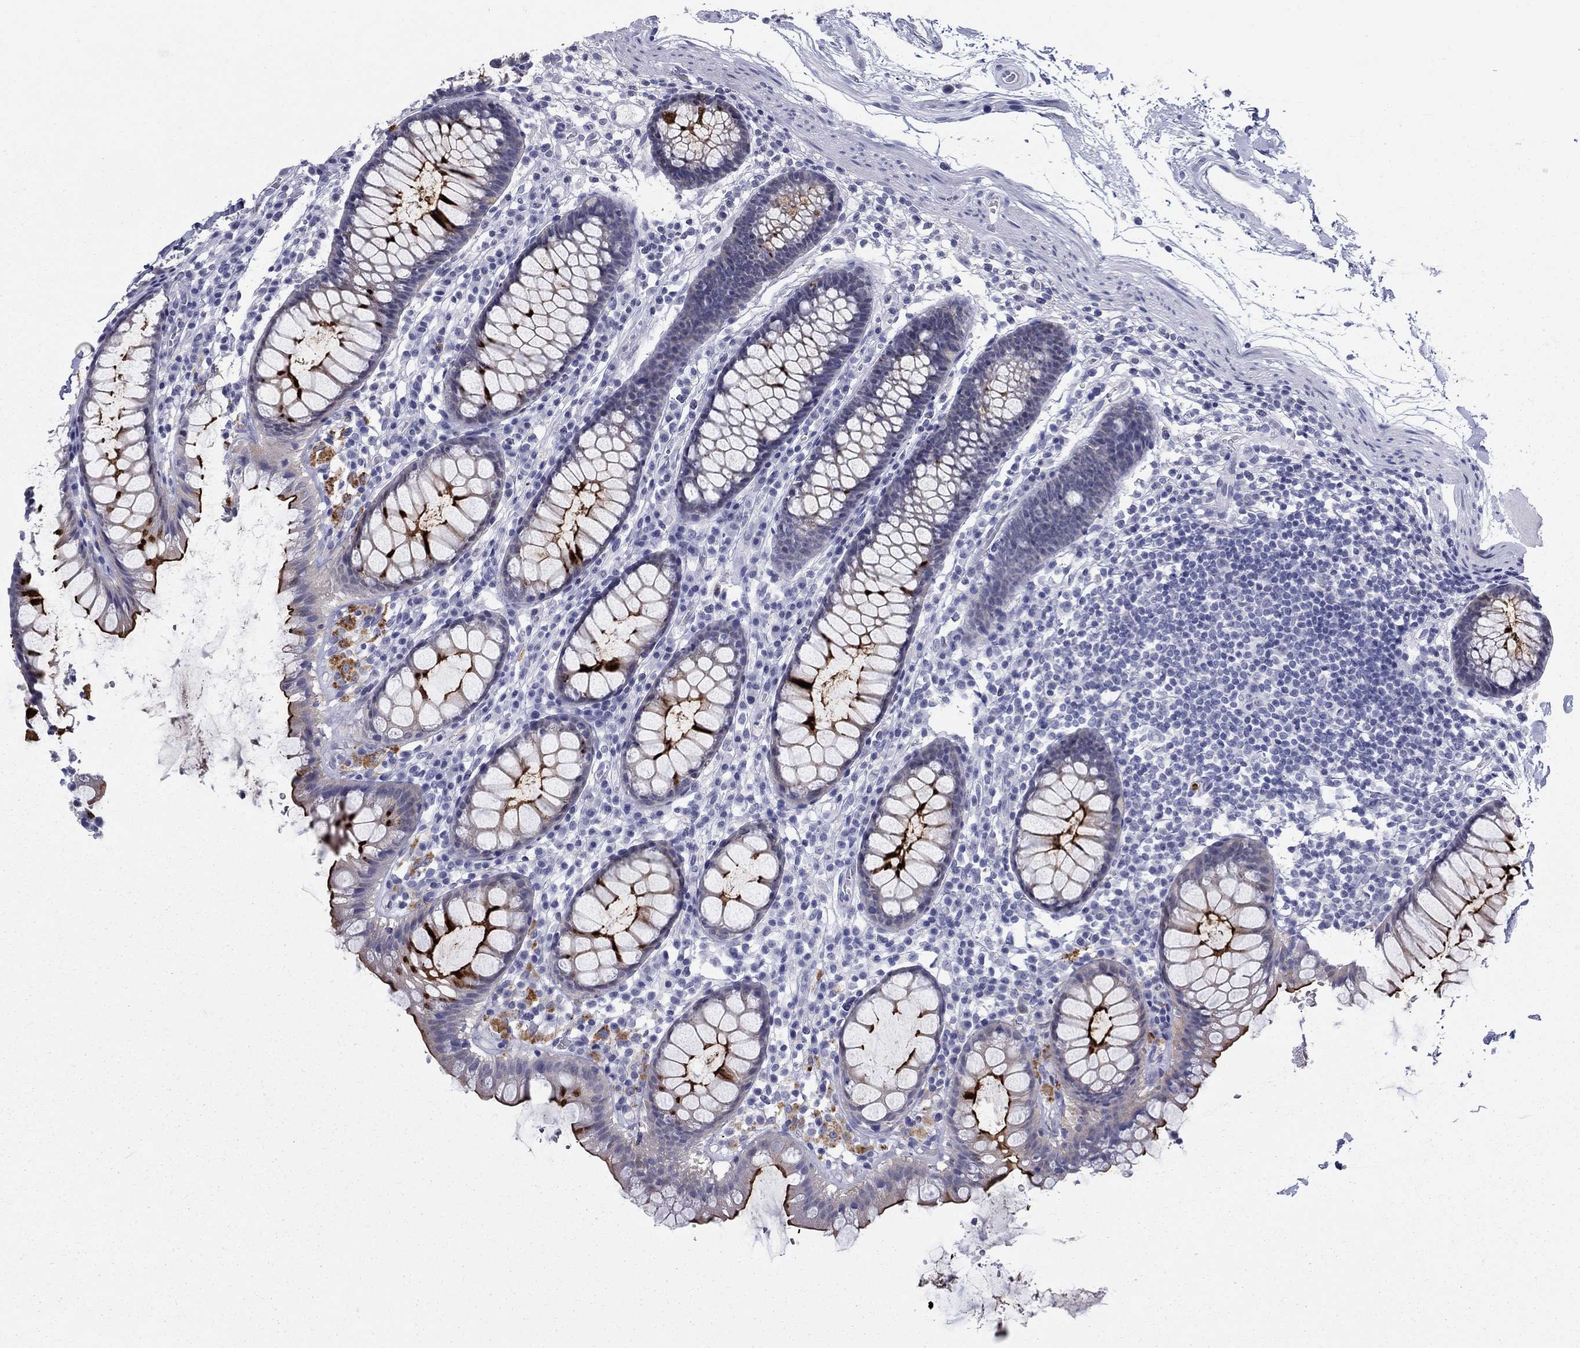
{"staining": {"intensity": "negative", "quantity": "none", "location": "none"}, "tissue": "colon", "cell_type": "Endothelial cells", "image_type": "normal", "snomed": [{"axis": "morphology", "description": "Normal tissue, NOS"}, {"axis": "topography", "description": "Colon"}], "caption": "Immunohistochemistry (IHC) of normal human colon displays no expression in endothelial cells. The staining is performed using DAB (3,3'-diaminobenzidine) brown chromogen with nuclei counter-stained in using hematoxylin.", "gene": "C4orf19", "patient": {"sex": "male", "age": 76}}